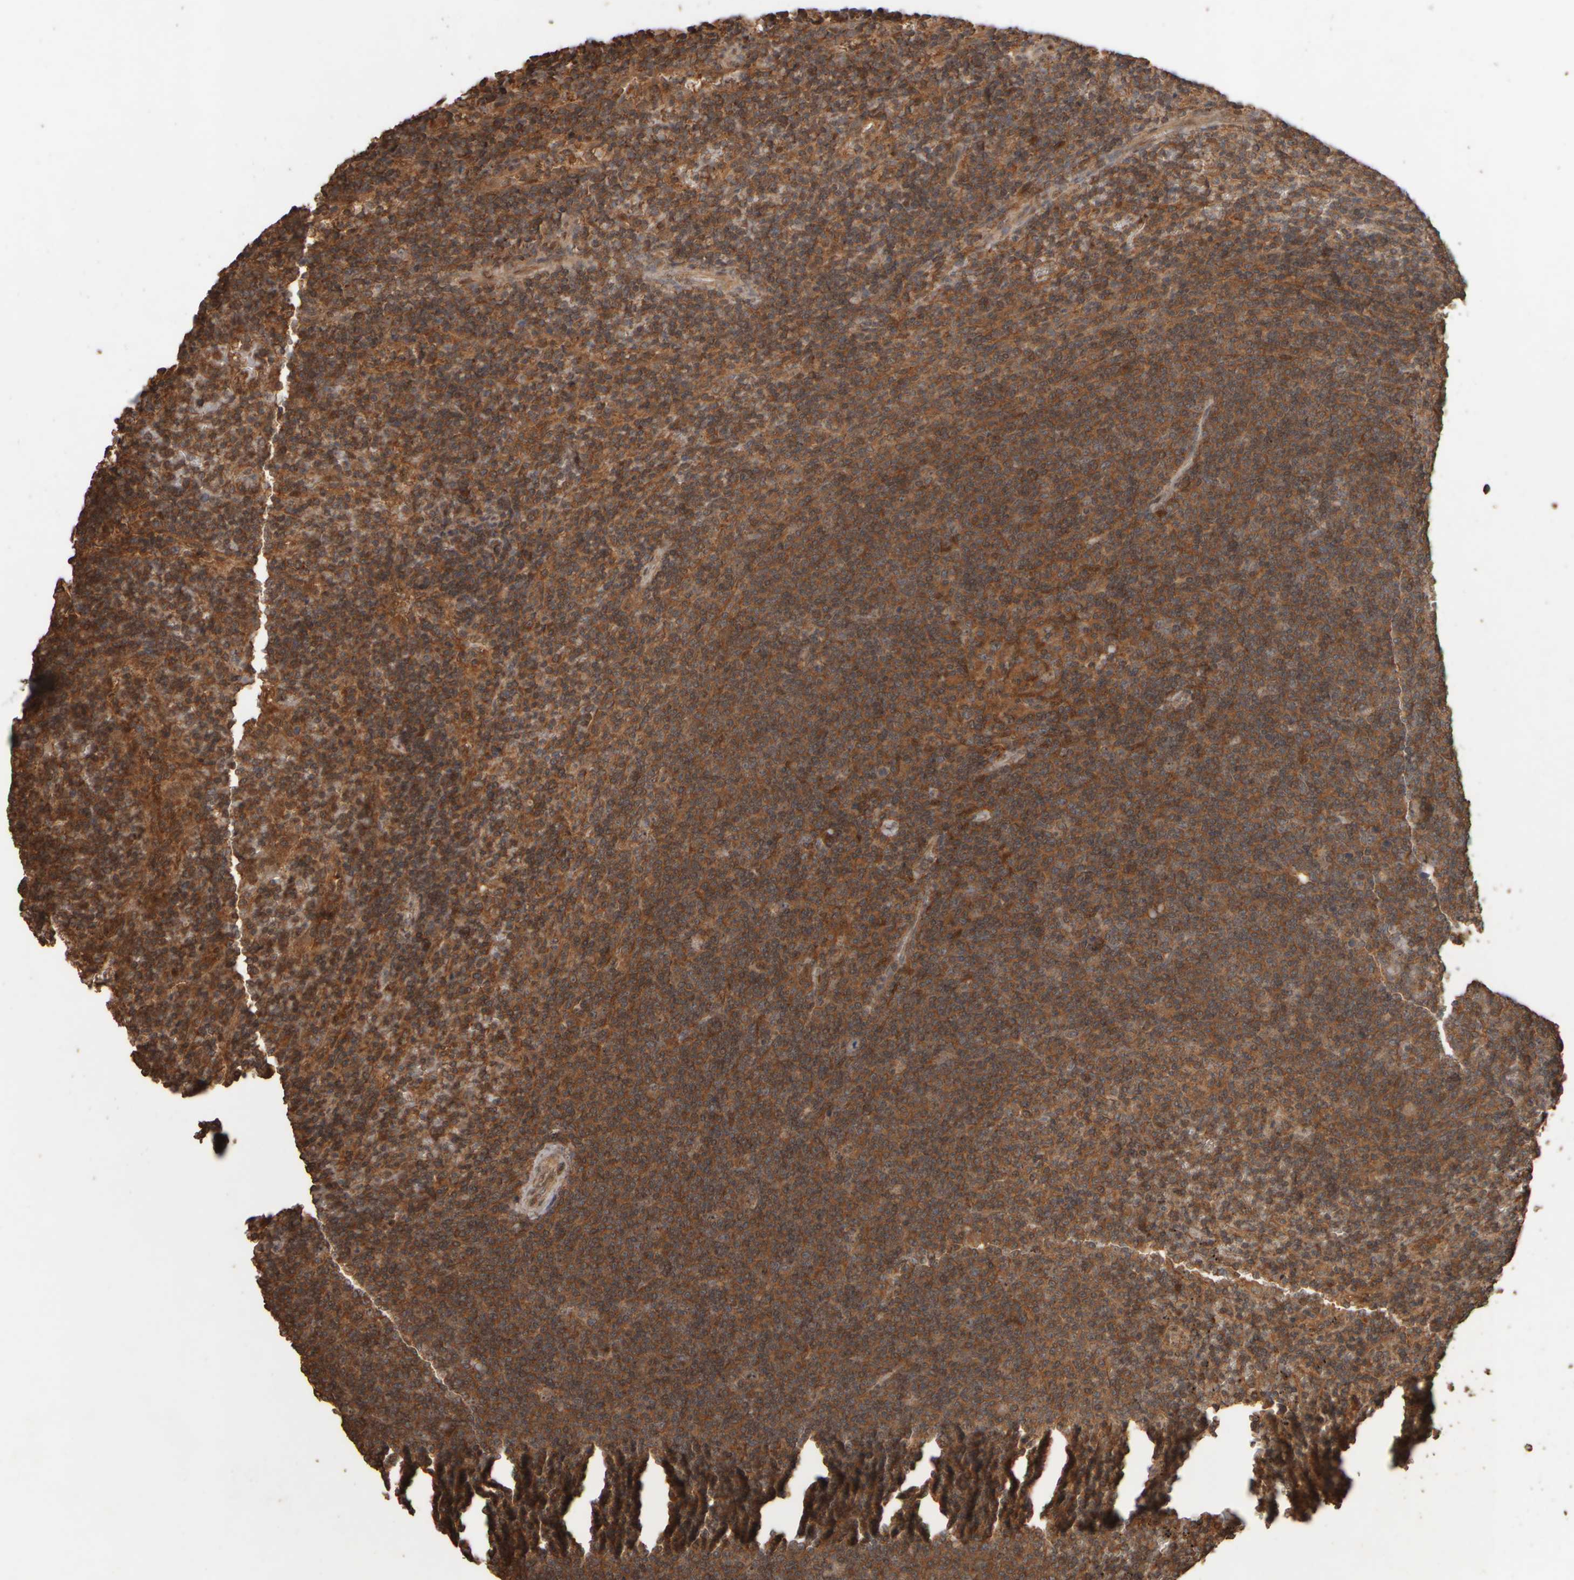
{"staining": {"intensity": "moderate", "quantity": ">75%", "location": "cytoplasmic/membranous,nuclear"}, "tissue": "lymphoma", "cell_type": "Tumor cells", "image_type": "cancer", "snomed": [{"axis": "morphology", "description": "Malignant lymphoma, non-Hodgkin's type, Low grade"}, {"axis": "topography", "description": "Spleen"}], "caption": "Brown immunohistochemical staining in lymphoma demonstrates moderate cytoplasmic/membranous and nuclear expression in about >75% of tumor cells.", "gene": "SPHK1", "patient": {"sex": "female", "age": 50}}